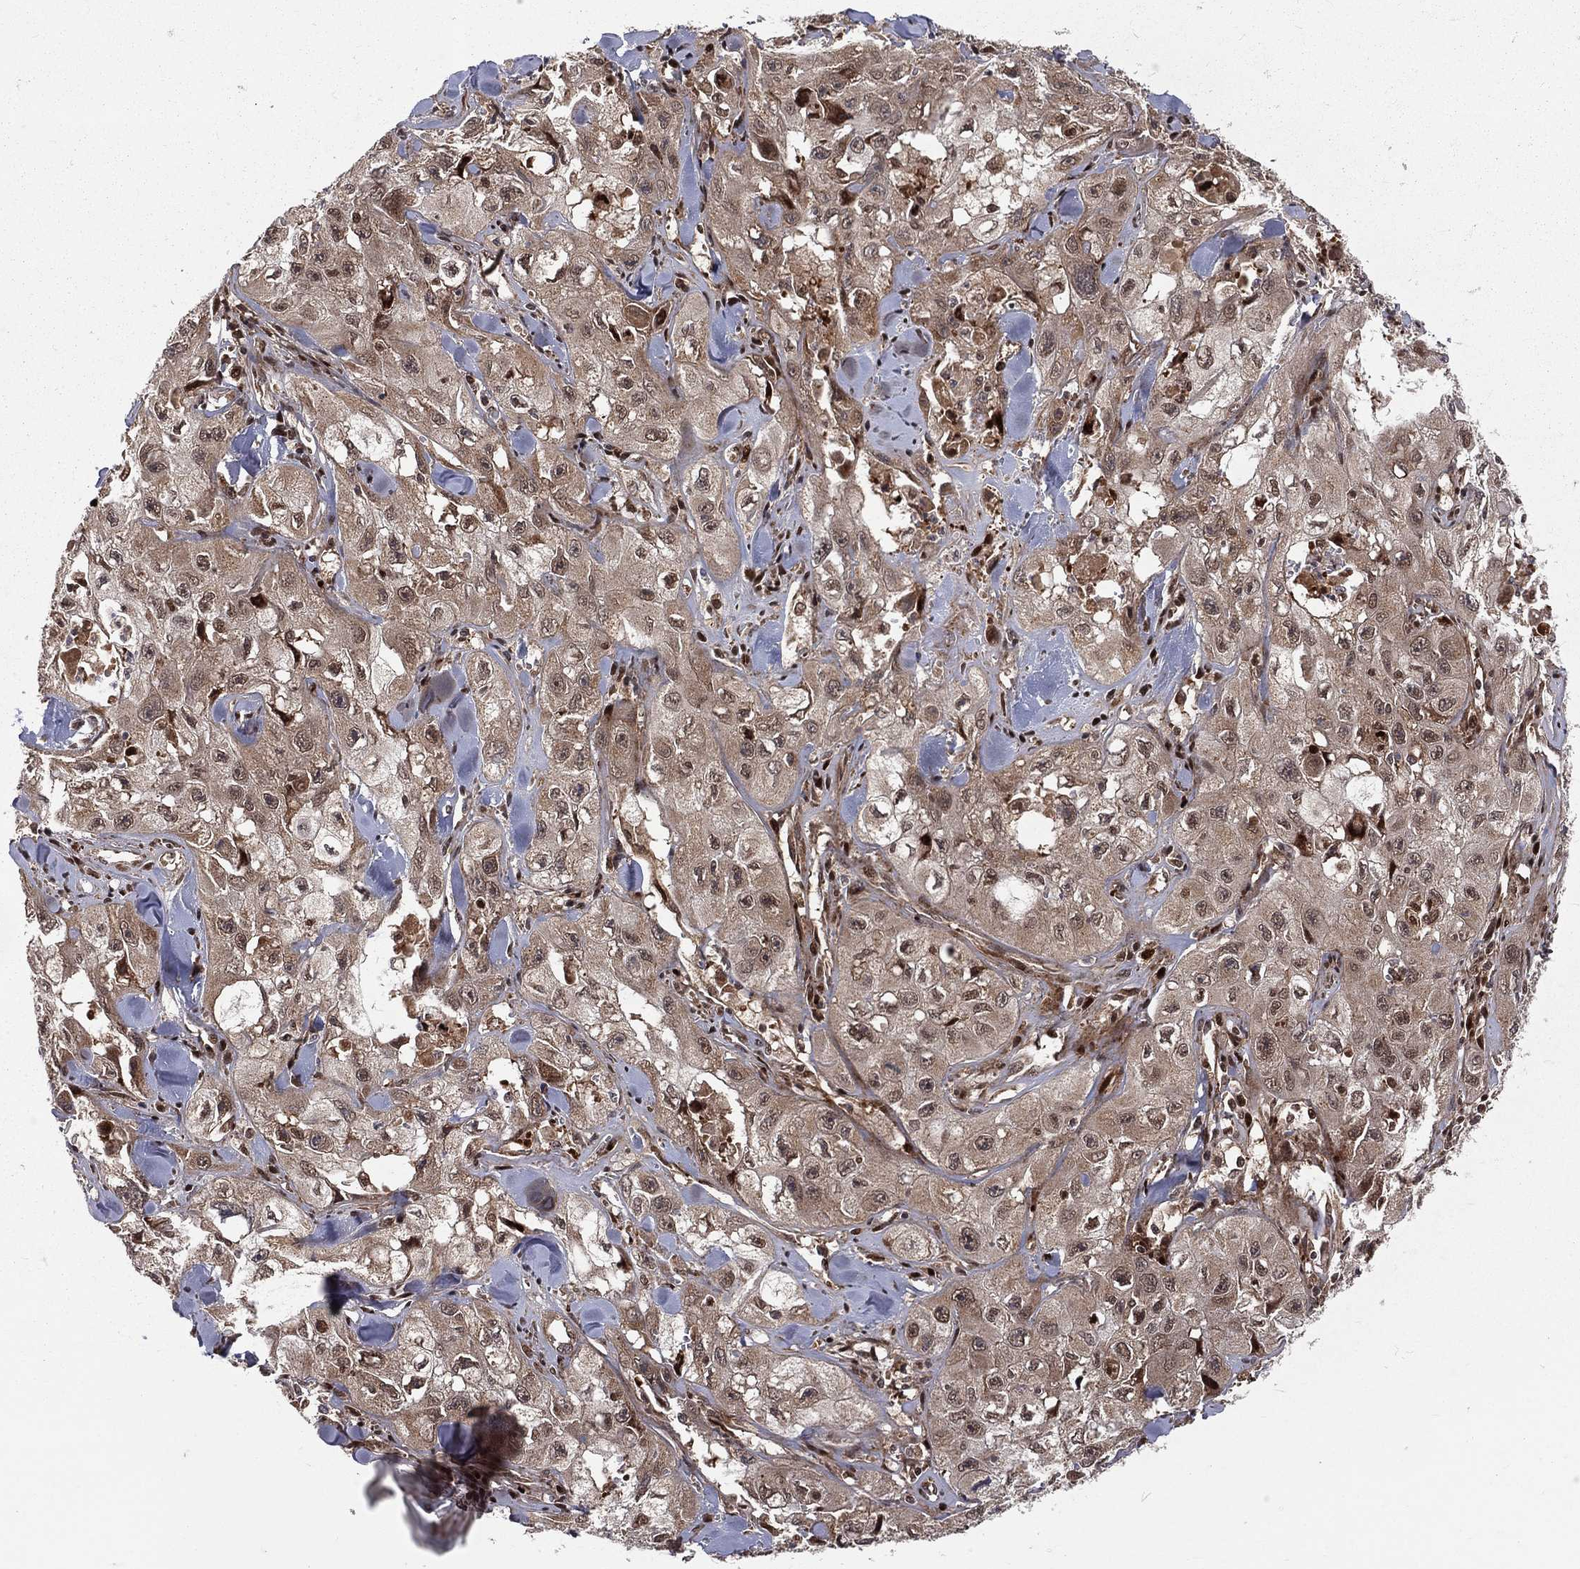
{"staining": {"intensity": "moderate", "quantity": "25%-75%", "location": "cytoplasmic/membranous,nuclear"}, "tissue": "skin cancer", "cell_type": "Tumor cells", "image_type": "cancer", "snomed": [{"axis": "morphology", "description": "Squamous cell carcinoma, NOS"}, {"axis": "topography", "description": "Skin"}, {"axis": "topography", "description": "Subcutis"}], "caption": "A micrograph of squamous cell carcinoma (skin) stained for a protein displays moderate cytoplasmic/membranous and nuclear brown staining in tumor cells. (Brightfield microscopy of DAB IHC at high magnification).", "gene": "MDM2", "patient": {"sex": "male", "age": 73}}